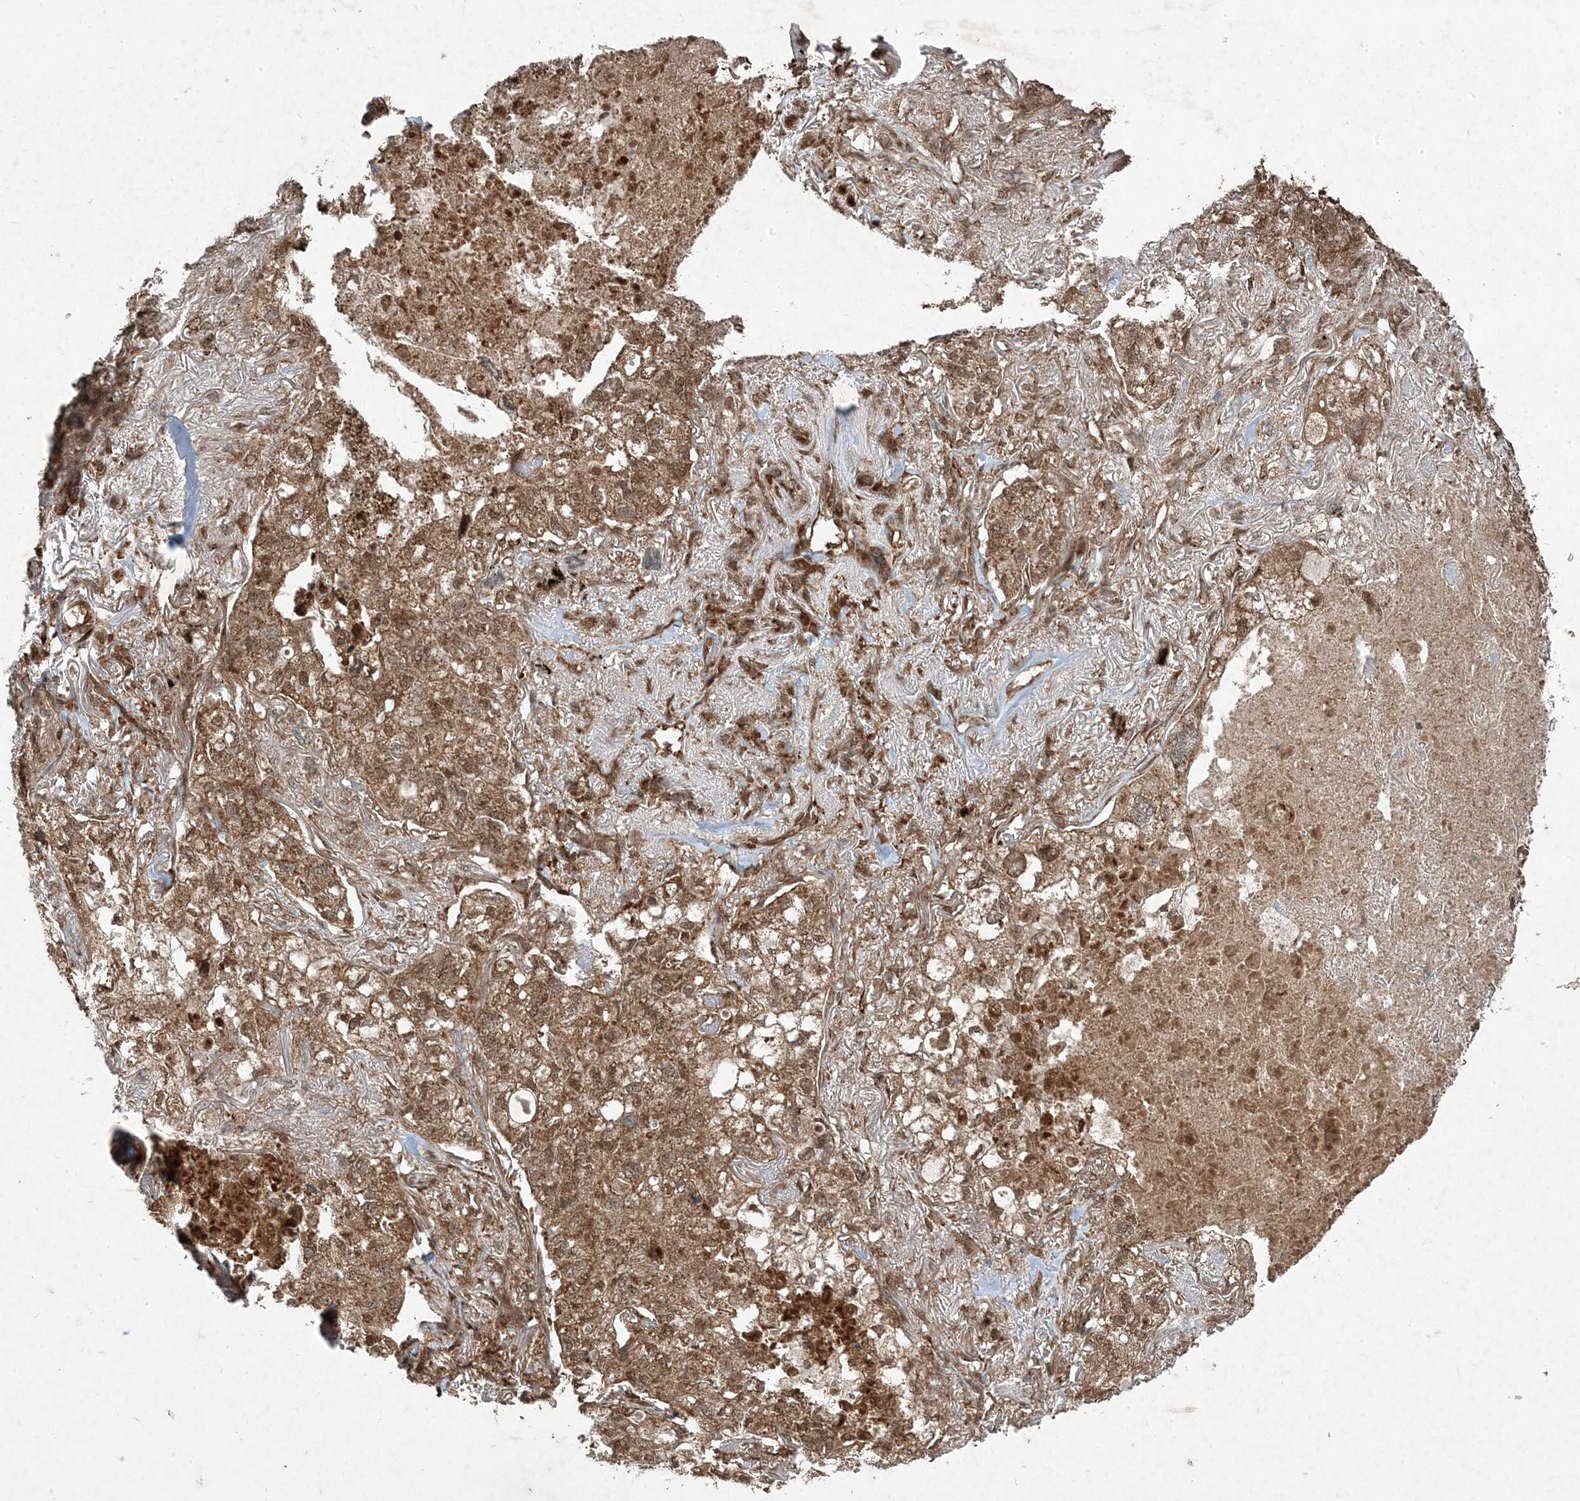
{"staining": {"intensity": "moderate", "quantity": ">75%", "location": "cytoplasmic/membranous,nuclear"}, "tissue": "lung cancer", "cell_type": "Tumor cells", "image_type": "cancer", "snomed": [{"axis": "morphology", "description": "Adenocarcinoma, NOS"}, {"axis": "topography", "description": "Lung"}], "caption": "Immunohistochemical staining of human lung cancer demonstrates medium levels of moderate cytoplasmic/membranous and nuclear positivity in approximately >75% of tumor cells. (Stains: DAB in brown, nuclei in blue, Microscopy: brightfield microscopy at high magnification).", "gene": "PLEKHM2", "patient": {"sex": "male", "age": 65}}